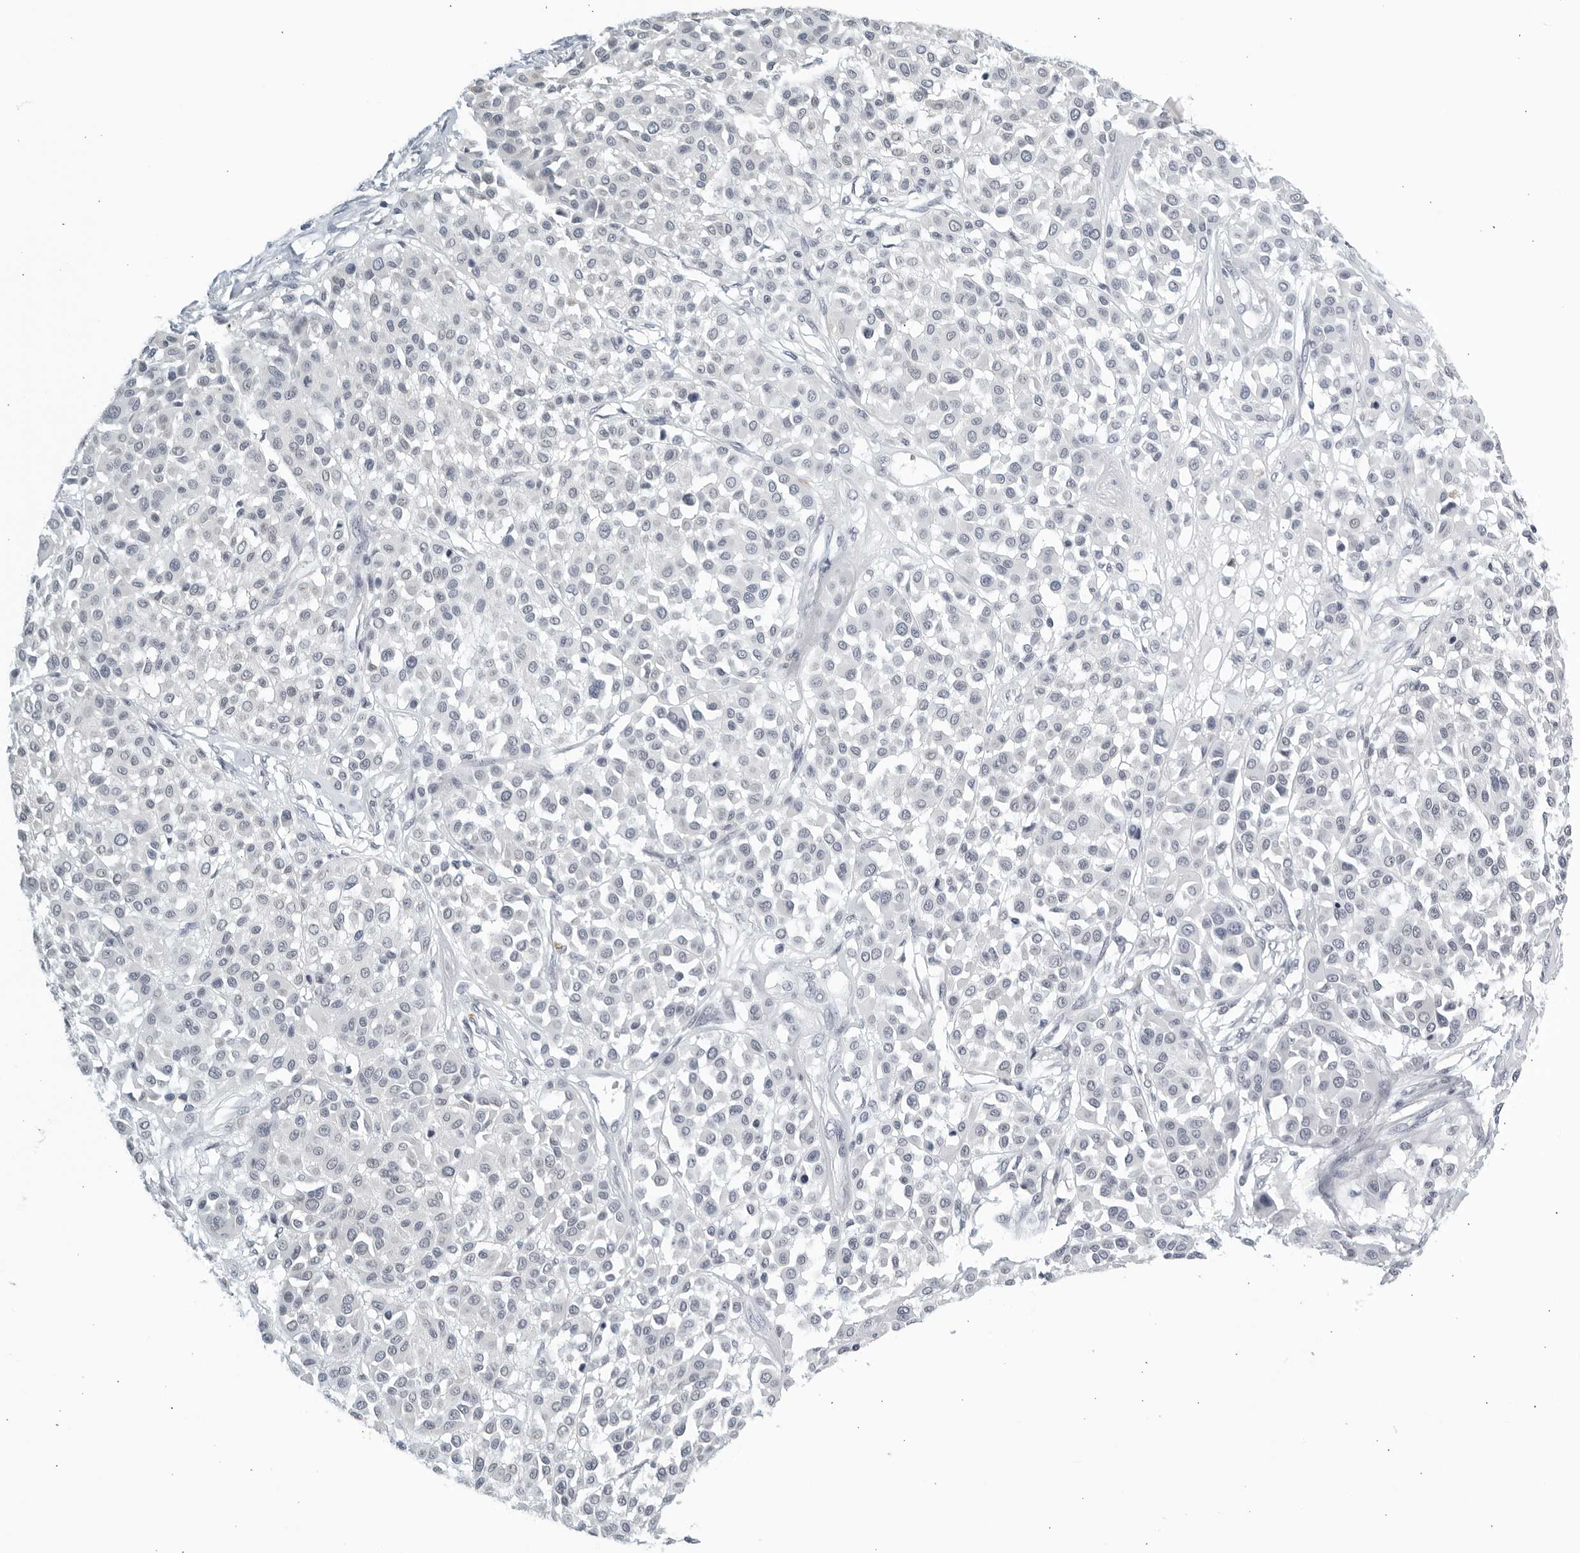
{"staining": {"intensity": "negative", "quantity": "none", "location": "none"}, "tissue": "melanoma", "cell_type": "Tumor cells", "image_type": "cancer", "snomed": [{"axis": "morphology", "description": "Malignant melanoma, Metastatic site"}, {"axis": "topography", "description": "Soft tissue"}], "caption": "A histopathology image of human melanoma is negative for staining in tumor cells.", "gene": "KLK7", "patient": {"sex": "male", "age": 41}}